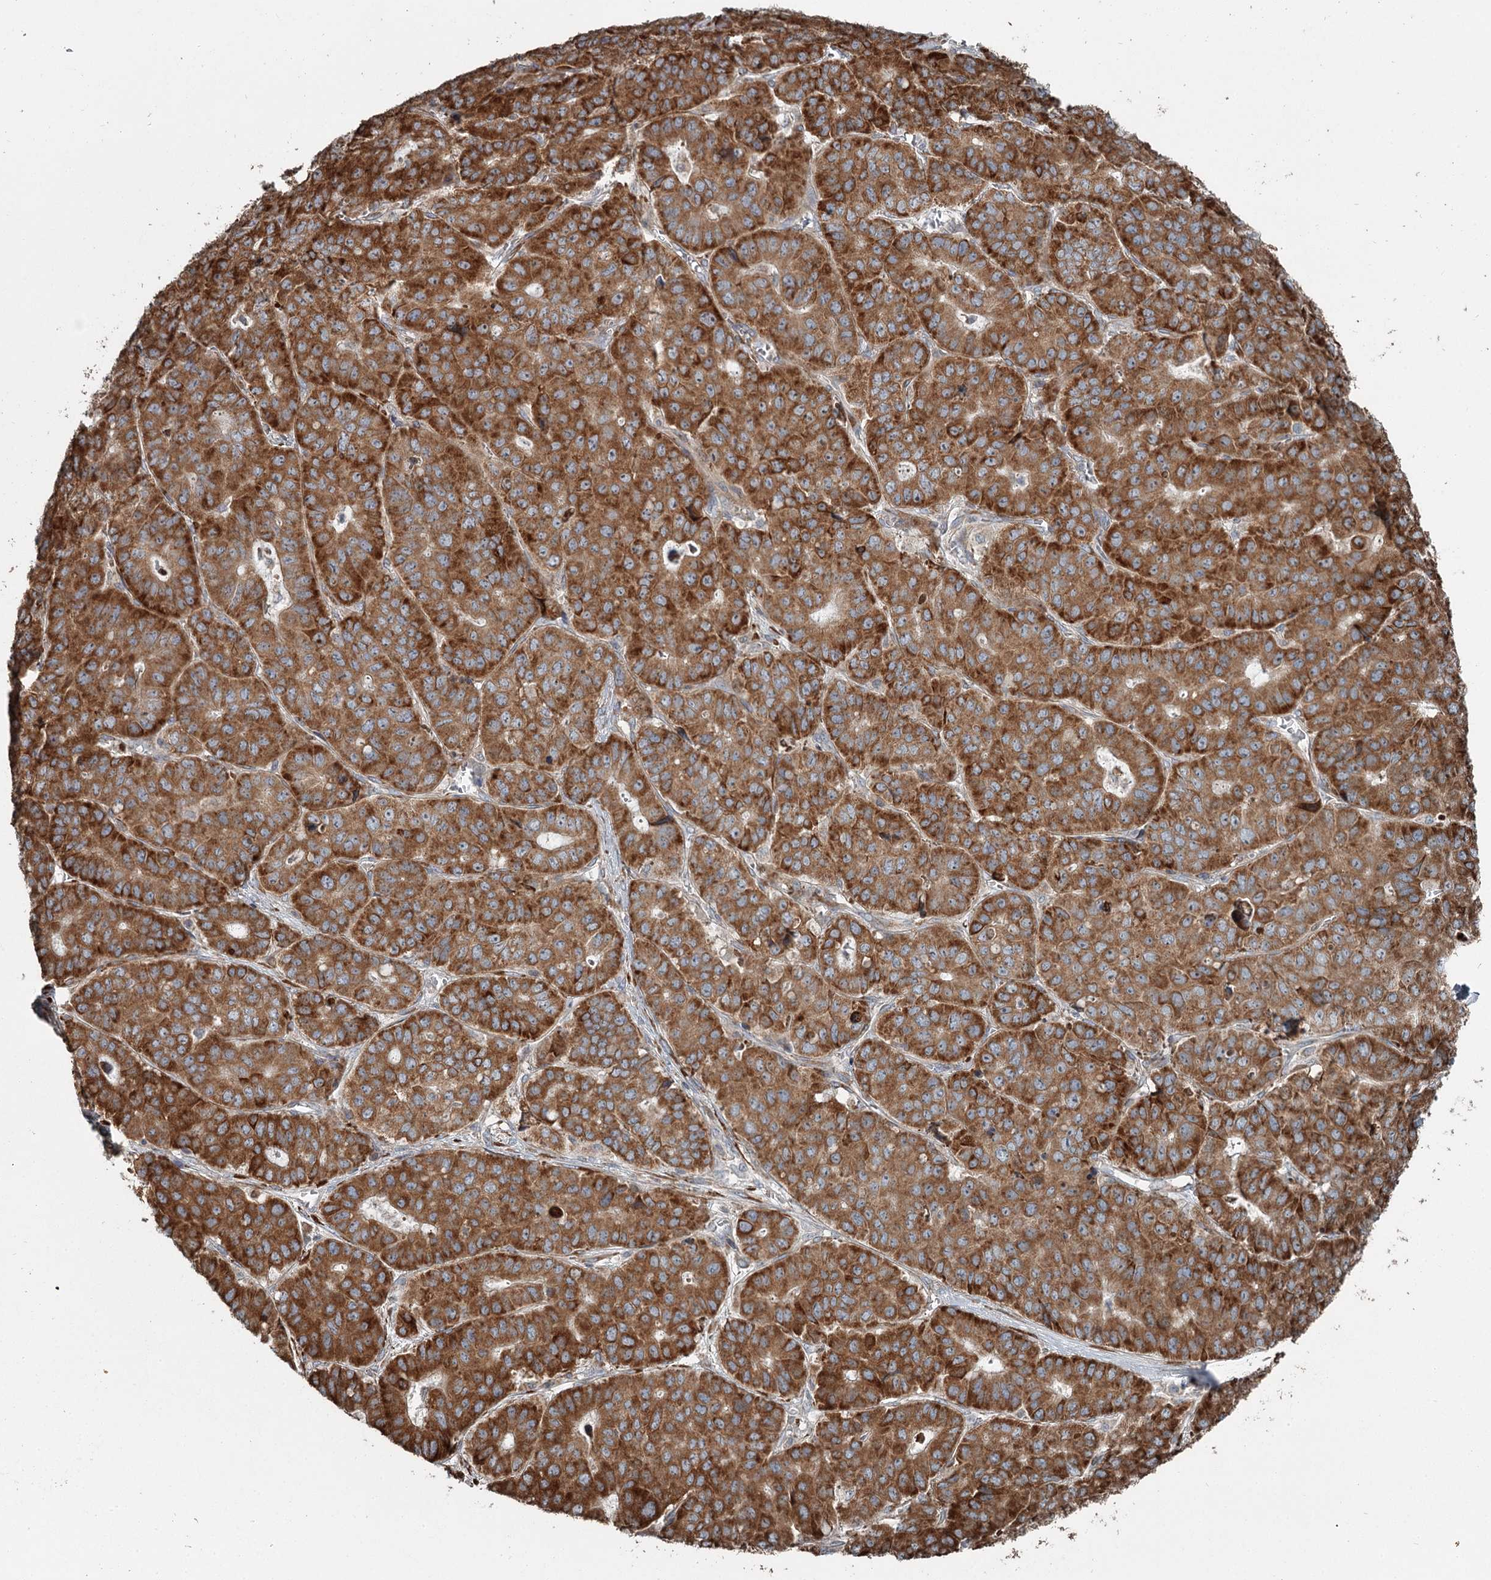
{"staining": {"intensity": "strong", "quantity": ">75%", "location": "cytoplasmic/membranous"}, "tissue": "pancreatic cancer", "cell_type": "Tumor cells", "image_type": "cancer", "snomed": [{"axis": "morphology", "description": "Adenocarcinoma, NOS"}, {"axis": "topography", "description": "Pancreas"}], "caption": "Tumor cells show high levels of strong cytoplasmic/membranous positivity in about >75% of cells in adenocarcinoma (pancreatic).", "gene": "RASSF8", "patient": {"sex": "male", "age": 50}}